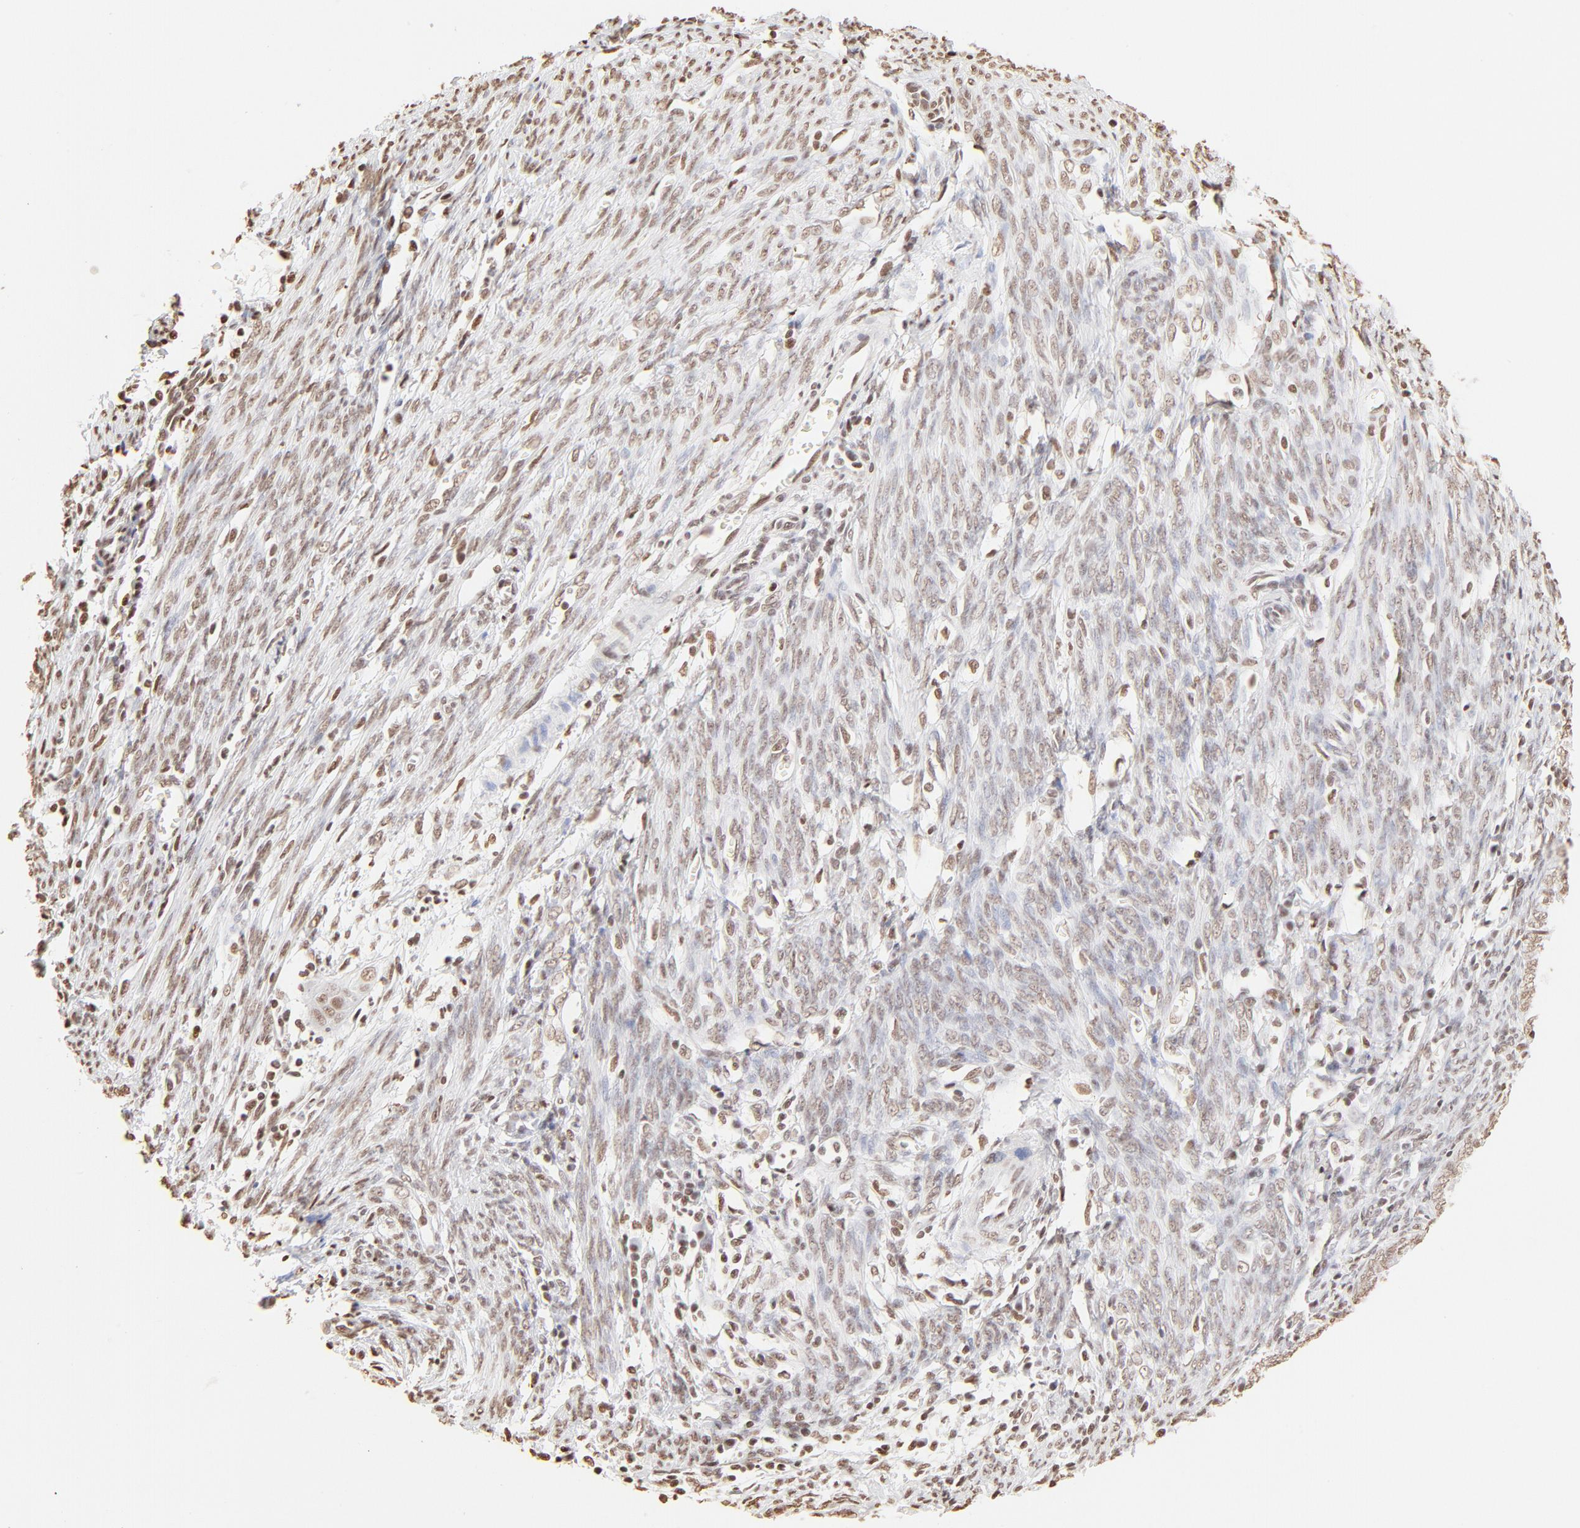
{"staining": {"intensity": "moderate", "quantity": ">75%", "location": "nuclear"}, "tissue": "endometrial cancer", "cell_type": "Tumor cells", "image_type": "cancer", "snomed": [{"axis": "morphology", "description": "Adenocarcinoma, NOS"}, {"axis": "topography", "description": "Endometrium"}], "caption": "There is medium levels of moderate nuclear positivity in tumor cells of endometrial adenocarcinoma, as demonstrated by immunohistochemical staining (brown color).", "gene": "ZNF540", "patient": {"sex": "female", "age": 66}}